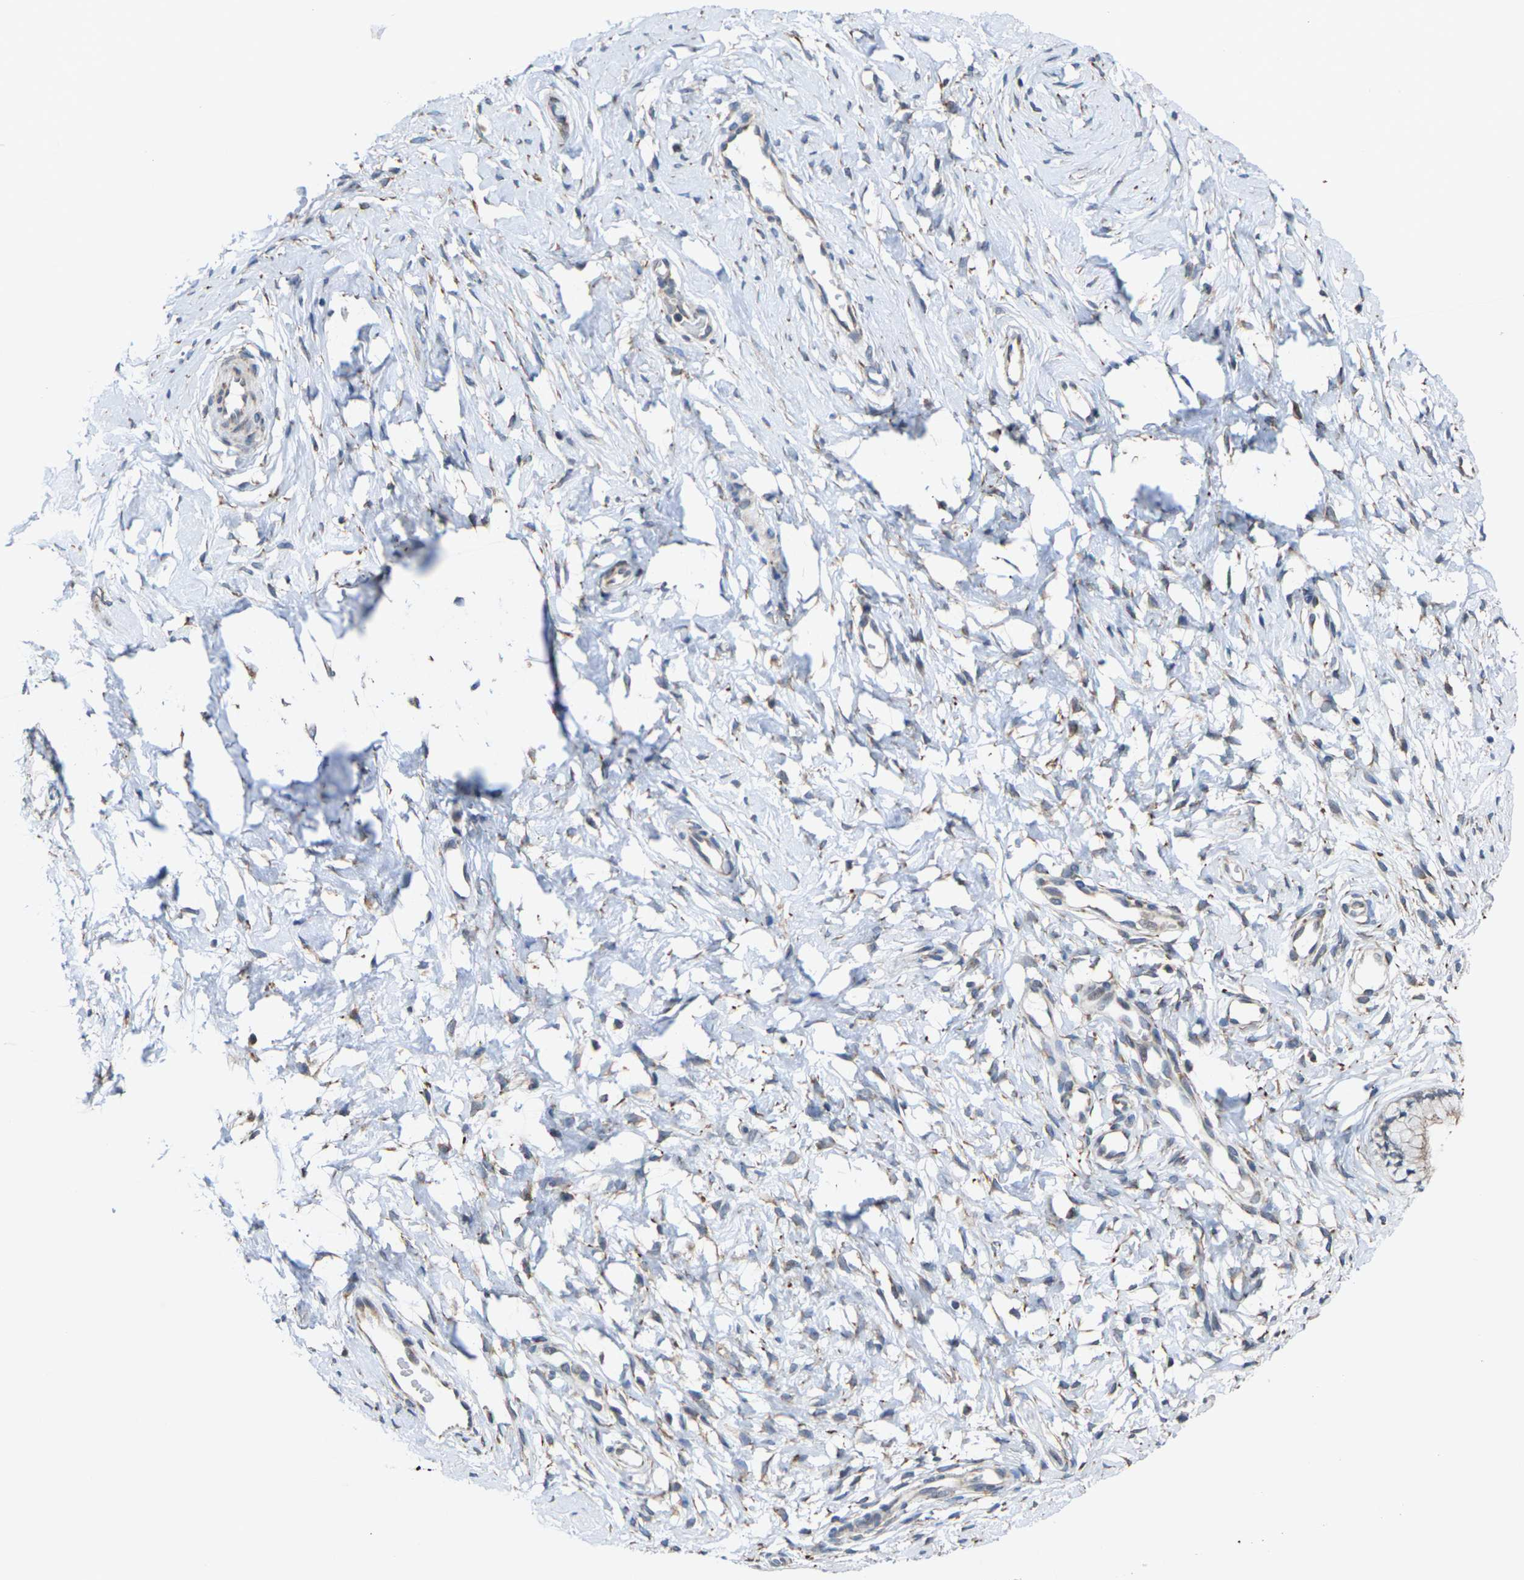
{"staining": {"intensity": "weak", "quantity": ">75%", "location": "cytoplasmic/membranous"}, "tissue": "cervix", "cell_type": "Glandular cells", "image_type": "normal", "snomed": [{"axis": "morphology", "description": "Normal tissue, NOS"}, {"axis": "topography", "description": "Cervix"}], "caption": "Protein staining shows weak cytoplasmic/membranous positivity in about >75% of glandular cells in benign cervix.", "gene": "PDZK1IP1", "patient": {"sex": "female", "age": 65}}